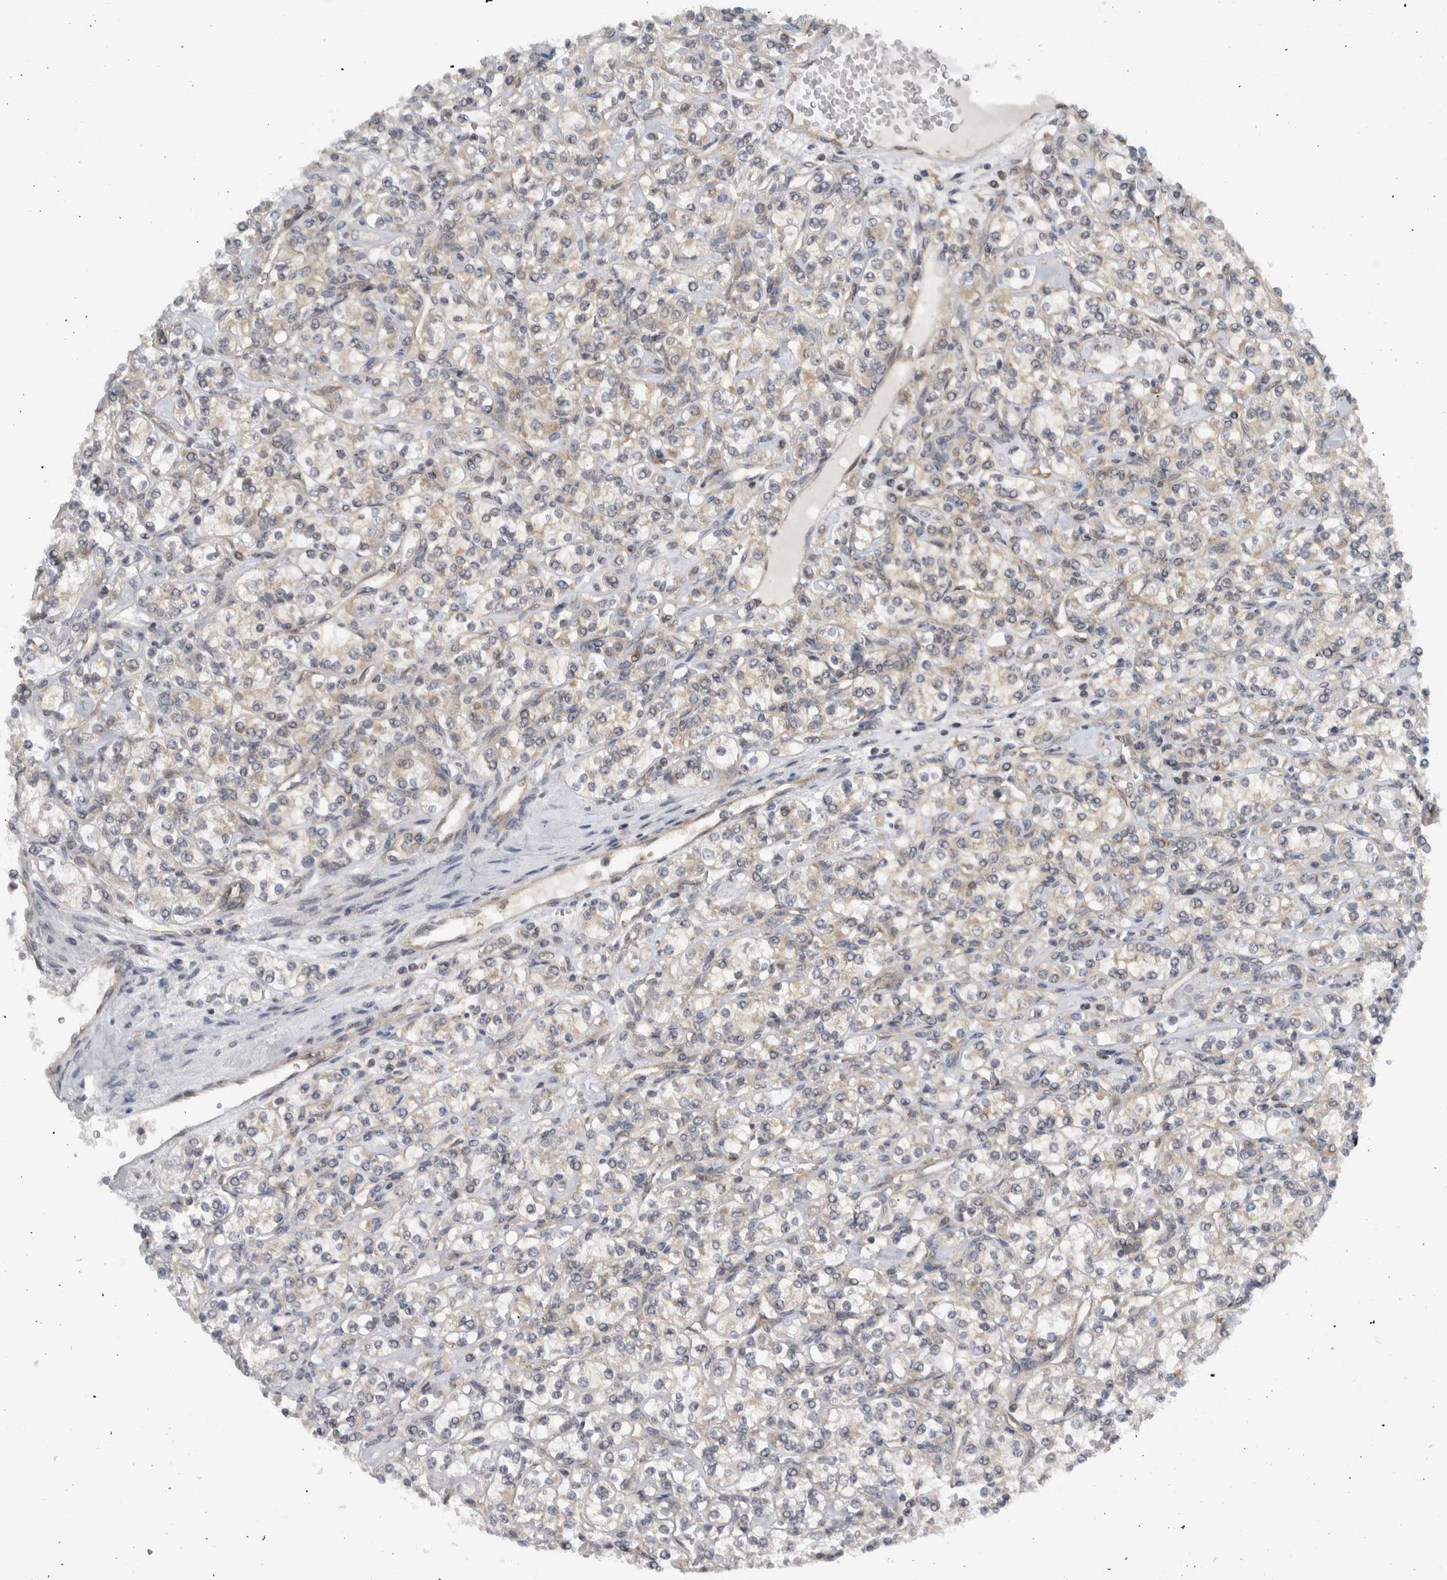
{"staining": {"intensity": "negative", "quantity": "none", "location": "none"}, "tissue": "renal cancer", "cell_type": "Tumor cells", "image_type": "cancer", "snomed": [{"axis": "morphology", "description": "Adenocarcinoma, NOS"}, {"axis": "topography", "description": "Kidney"}], "caption": "A micrograph of renal cancer stained for a protein demonstrates no brown staining in tumor cells. (Immunohistochemistry, brightfield microscopy, high magnification).", "gene": "CCDC43", "patient": {"sex": "male", "age": 77}}